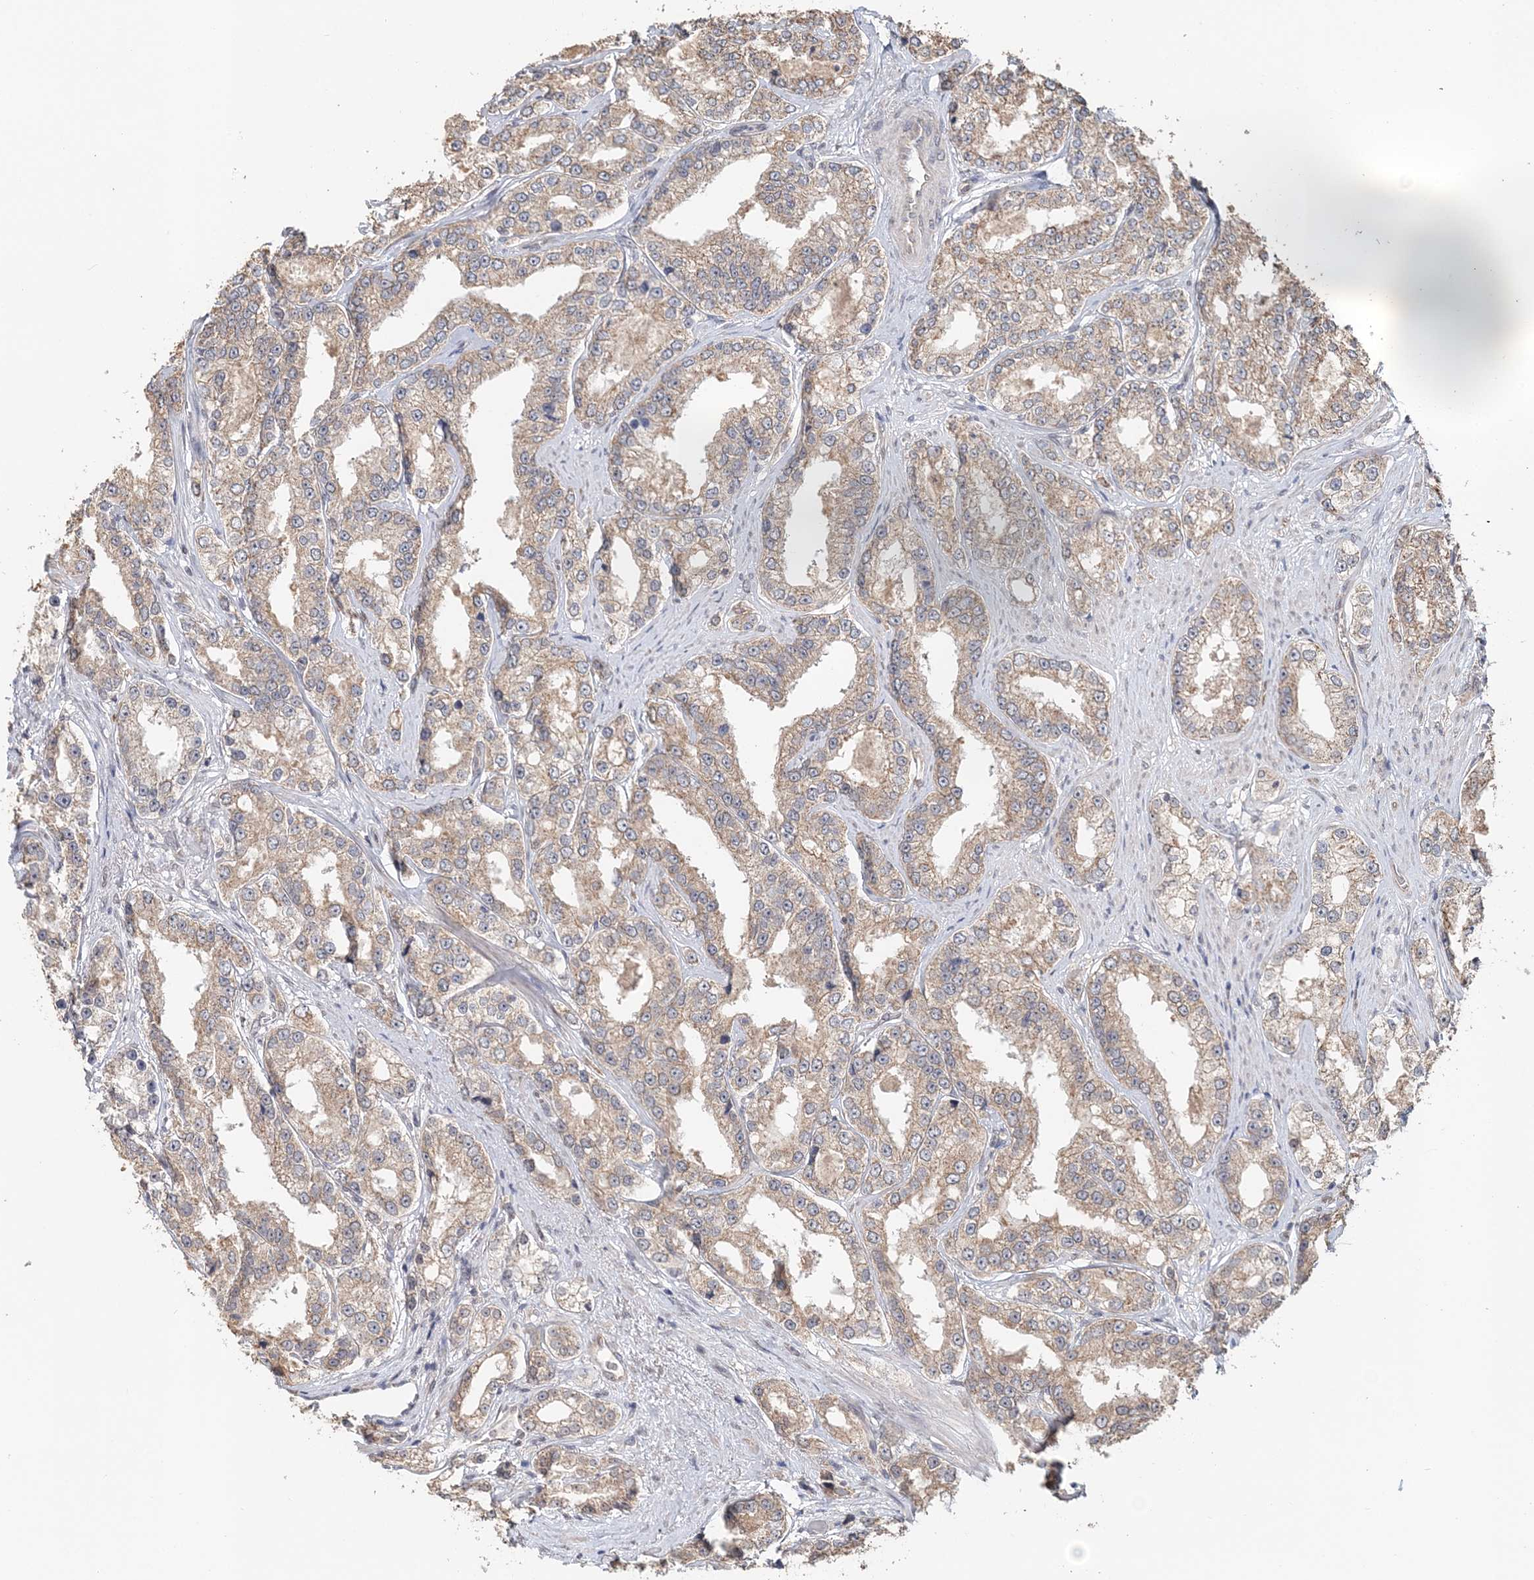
{"staining": {"intensity": "weak", "quantity": ">75%", "location": "cytoplasmic/membranous"}, "tissue": "prostate cancer", "cell_type": "Tumor cells", "image_type": "cancer", "snomed": [{"axis": "morphology", "description": "Normal tissue, NOS"}, {"axis": "morphology", "description": "Adenocarcinoma, High grade"}, {"axis": "topography", "description": "Prostate"}], "caption": "Weak cytoplasmic/membranous protein staining is seen in about >75% of tumor cells in prostate cancer. (brown staining indicates protein expression, while blue staining denotes nuclei).", "gene": "FBXO38", "patient": {"sex": "male", "age": 83}}